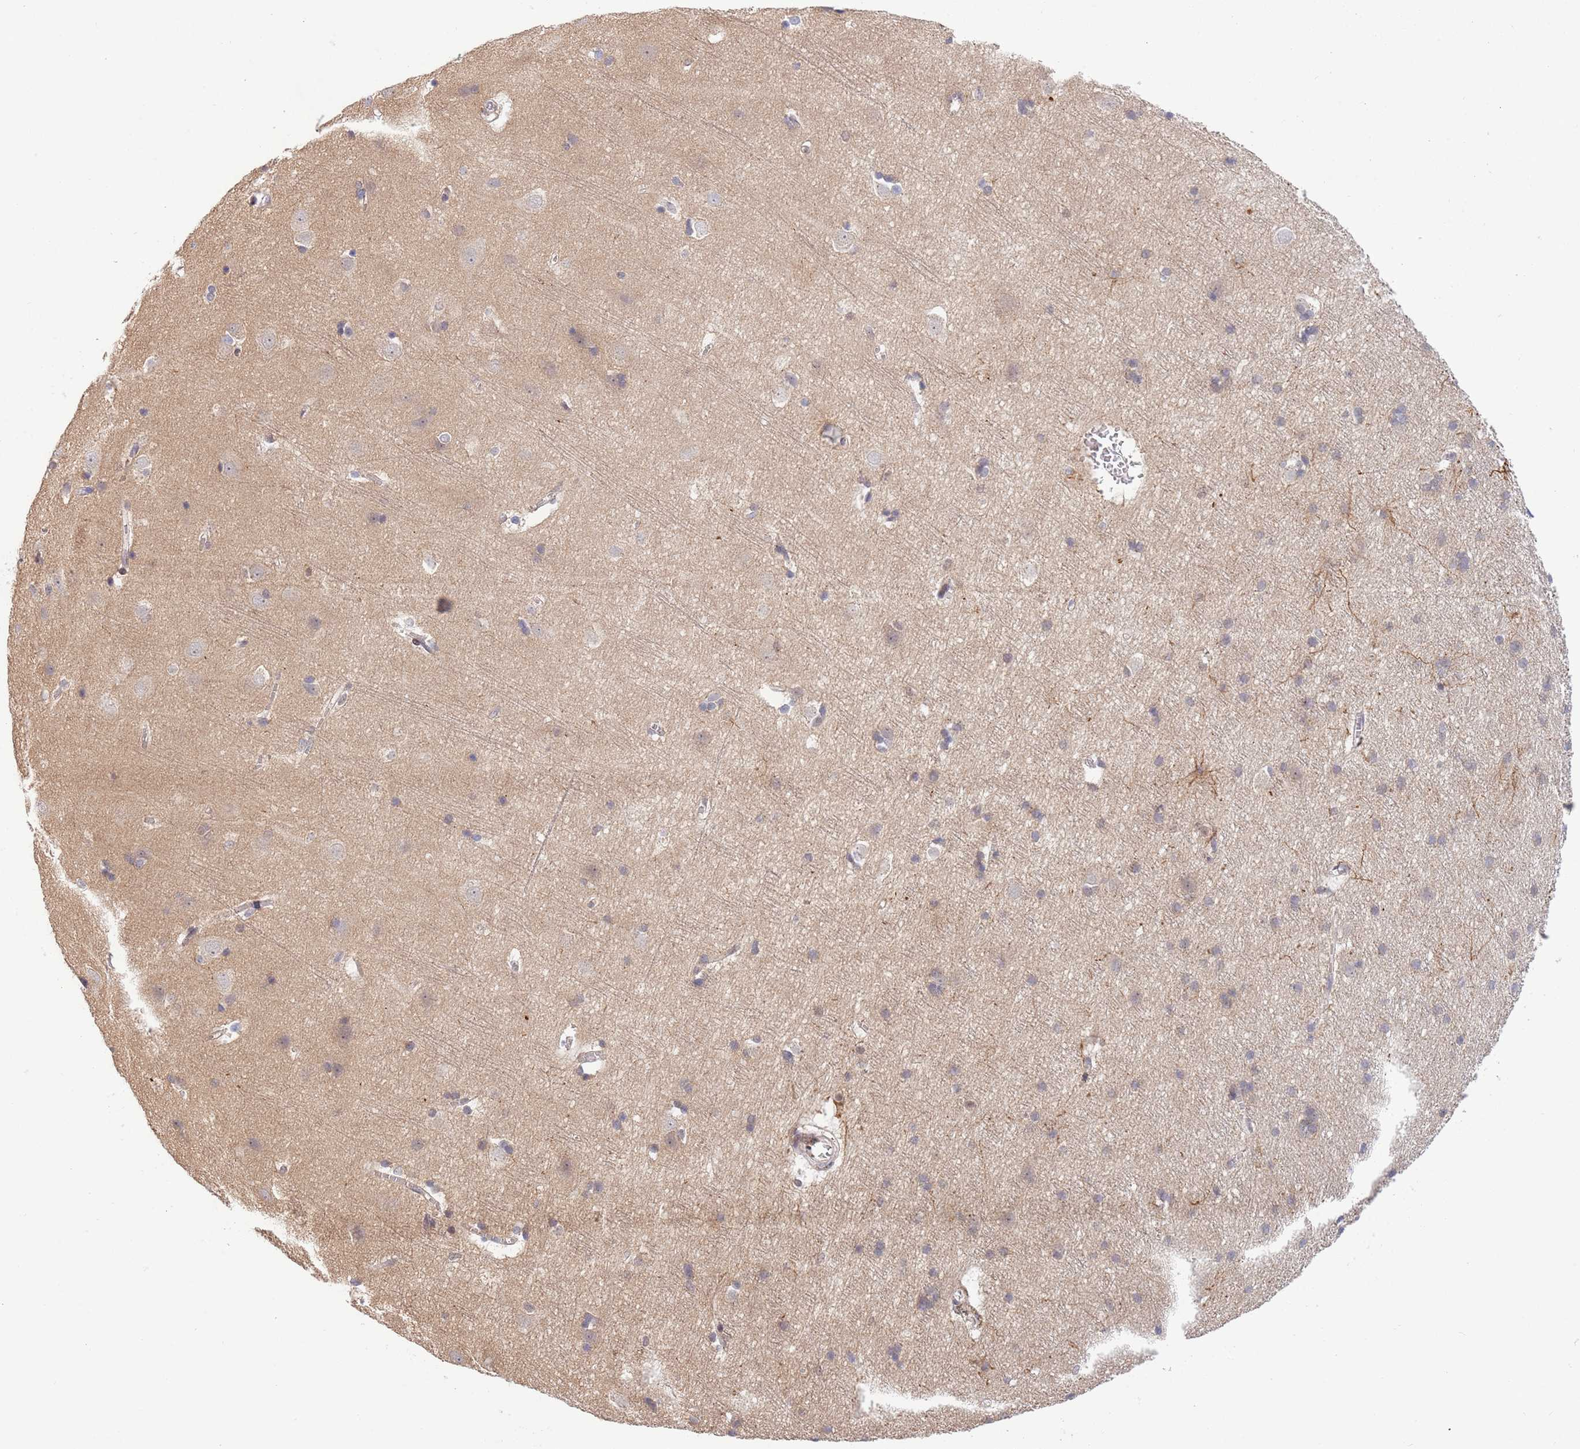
{"staining": {"intensity": "weak", "quantity": "<25%", "location": "cytoplasmic/membranous"}, "tissue": "cerebral cortex", "cell_type": "Endothelial cells", "image_type": "normal", "snomed": [{"axis": "morphology", "description": "Normal tissue, NOS"}, {"axis": "topography", "description": "Cerebral cortex"}], "caption": "This is an IHC histopathology image of benign human cerebral cortex. There is no positivity in endothelial cells.", "gene": "TBX10", "patient": {"sex": "male", "age": 54}}